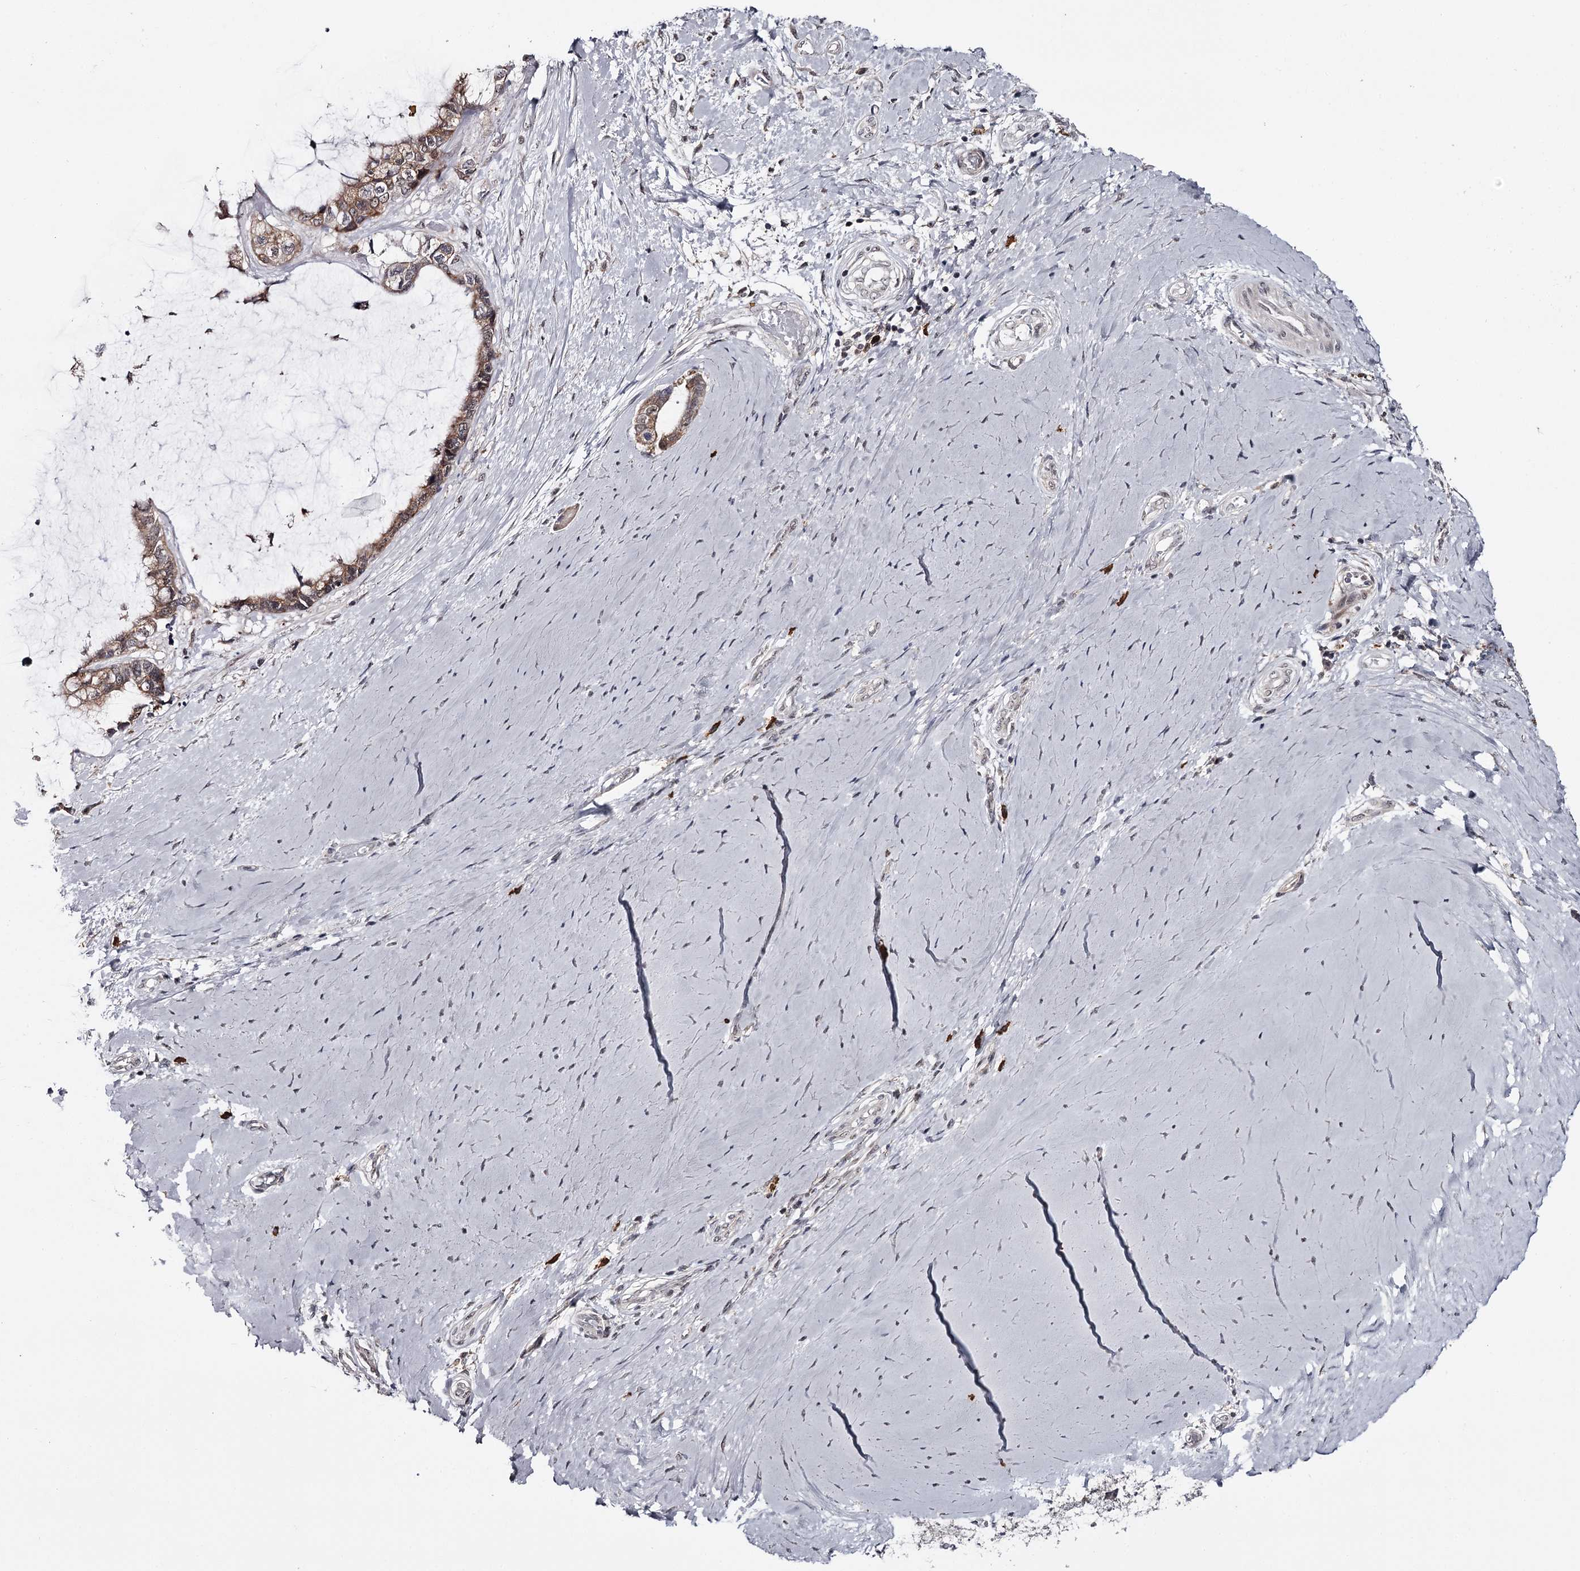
{"staining": {"intensity": "moderate", "quantity": ">75%", "location": "cytoplasmic/membranous"}, "tissue": "ovarian cancer", "cell_type": "Tumor cells", "image_type": "cancer", "snomed": [{"axis": "morphology", "description": "Cystadenocarcinoma, mucinous, NOS"}, {"axis": "topography", "description": "Ovary"}], "caption": "A high-resolution image shows immunohistochemistry (IHC) staining of ovarian cancer, which exhibits moderate cytoplasmic/membranous staining in approximately >75% of tumor cells.", "gene": "GTSF1", "patient": {"sex": "female", "age": 39}}